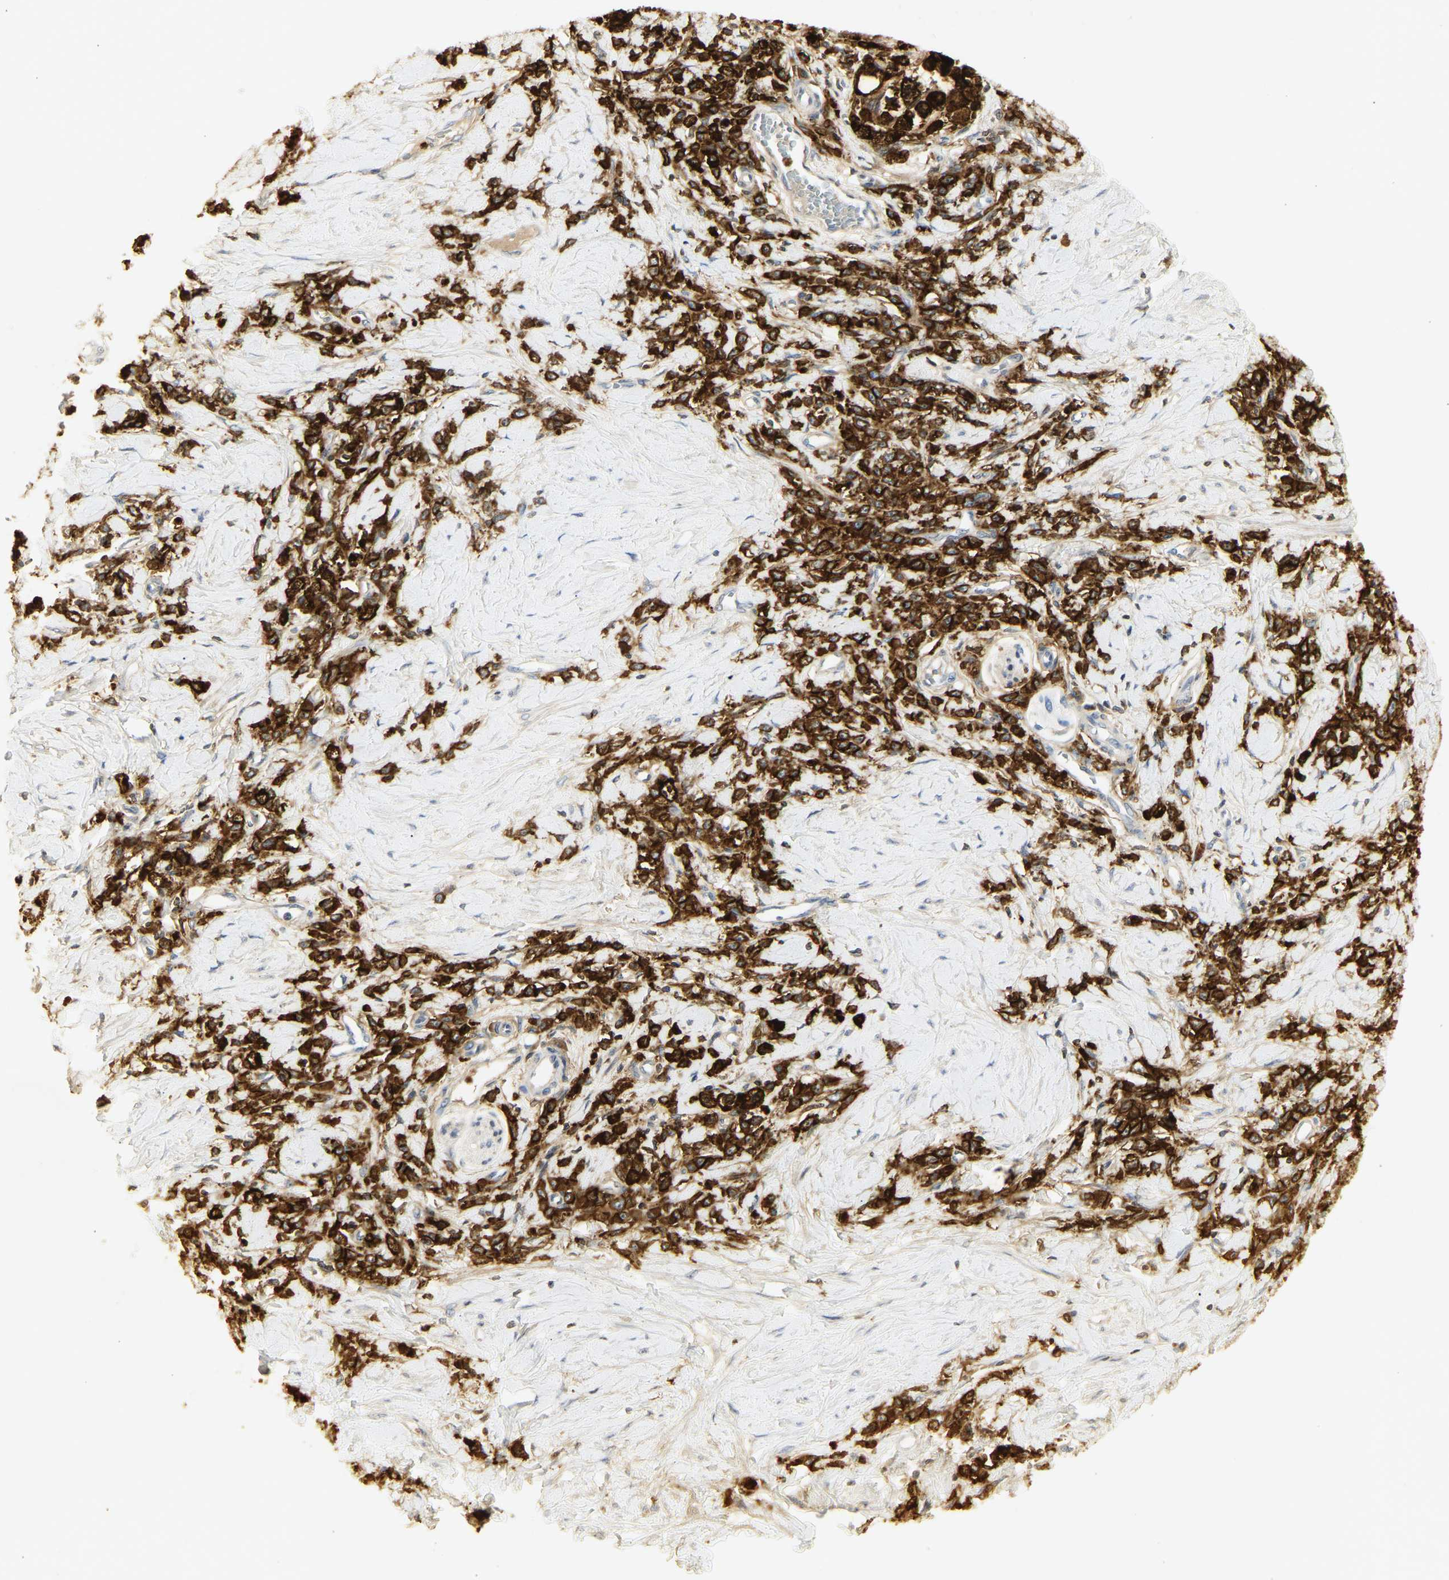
{"staining": {"intensity": "strong", "quantity": ">75%", "location": "cytoplasmic/membranous"}, "tissue": "stomach cancer", "cell_type": "Tumor cells", "image_type": "cancer", "snomed": [{"axis": "morphology", "description": "Adenocarcinoma, NOS"}, {"axis": "topography", "description": "Stomach"}], "caption": "DAB immunohistochemical staining of human adenocarcinoma (stomach) reveals strong cytoplasmic/membranous protein positivity in approximately >75% of tumor cells. The protein is shown in brown color, while the nuclei are stained blue.", "gene": "CEACAM5", "patient": {"sex": "male", "age": 82}}